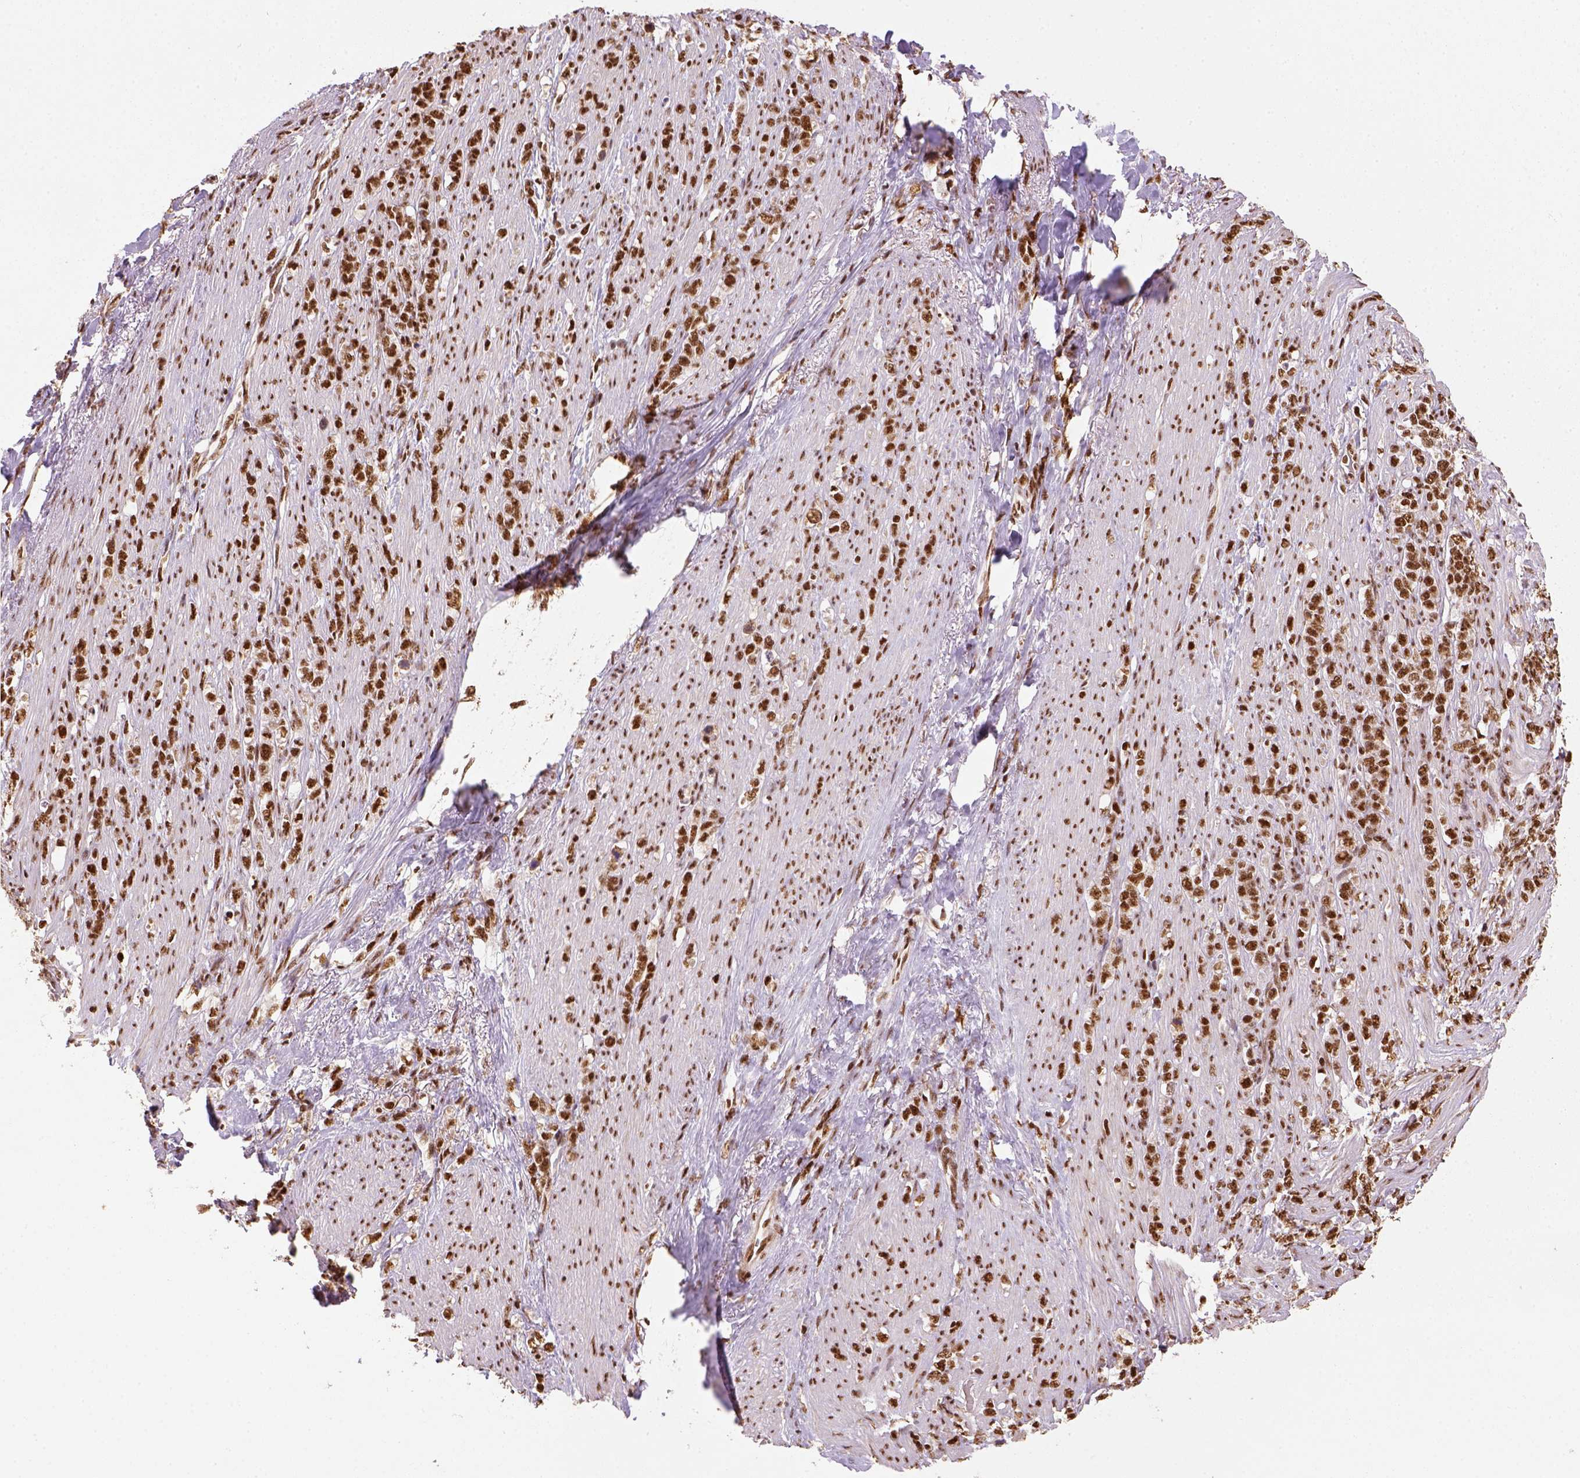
{"staining": {"intensity": "strong", "quantity": ">75%", "location": "nuclear"}, "tissue": "stomach cancer", "cell_type": "Tumor cells", "image_type": "cancer", "snomed": [{"axis": "morphology", "description": "Adenocarcinoma, NOS"}, {"axis": "topography", "description": "Stomach, lower"}], "caption": "Tumor cells demonstrate strong nuclear positivity in about >75% of cells in stomach adenocarcinoma.", "gene": "CCAR1", "patient": {"sex": "male", "age": 88}}